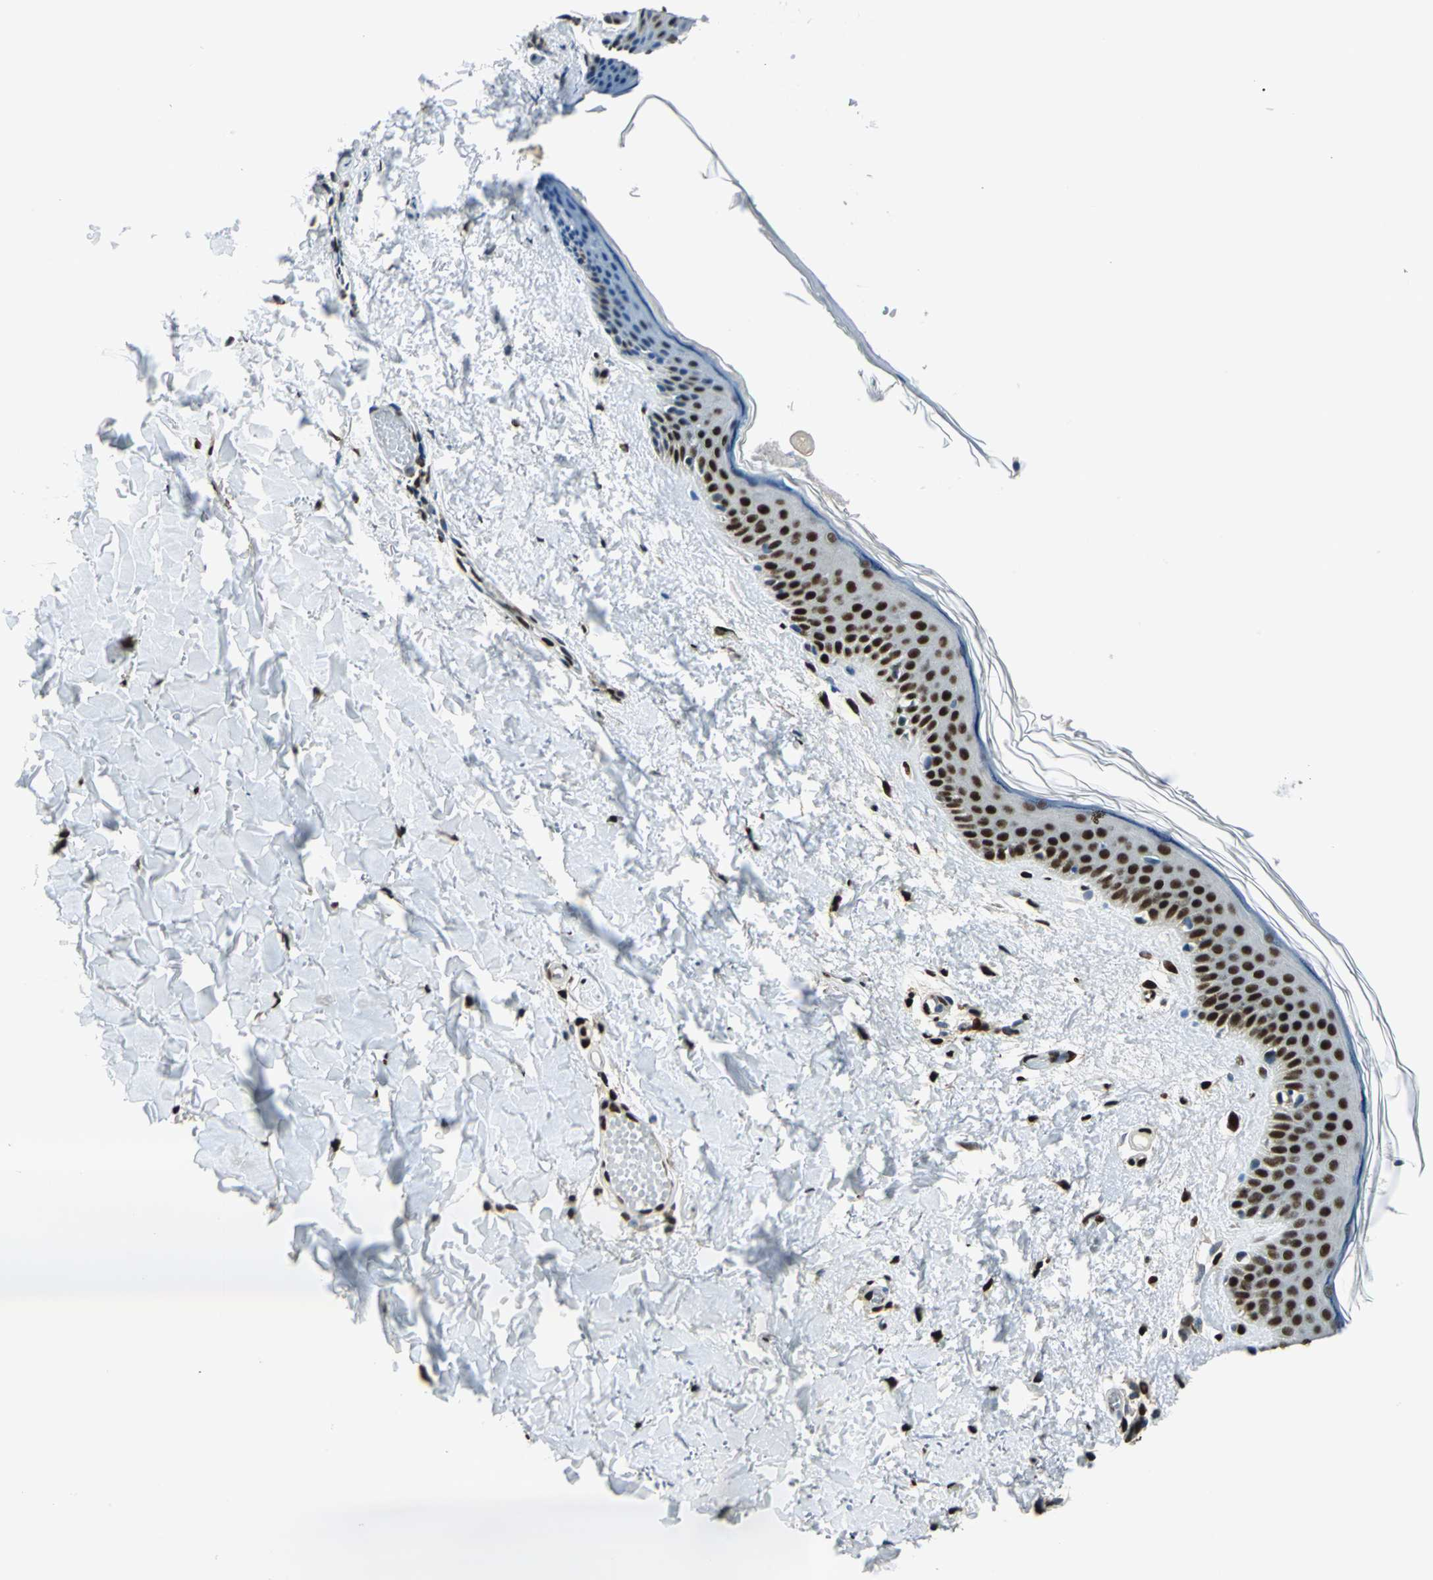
{"staining": {"intensity": "strong", "quantity": "<25%", "location": "nuclear"}, "tissue": "skin", "cell_type": "Fibroblasts", "image_type": "normal", "snomed": [{"axis": "morphology", "description": "Normal tissue, NOS"}, {"axis": "topography", "description": "Skin"}], "caption": "Brown immunohistochemical staining in benign human skin exhibits strong nuclear staining in approximately <25% of fibroblasts. The staining is performed using DAB (3,3'-diaminobenzidine) brown chromogen to label protein expression. The nuclei are counter-stained blue using hematoxylin.", "gene": "NFIA", "patient": {"sex": "female", "age": 56}}